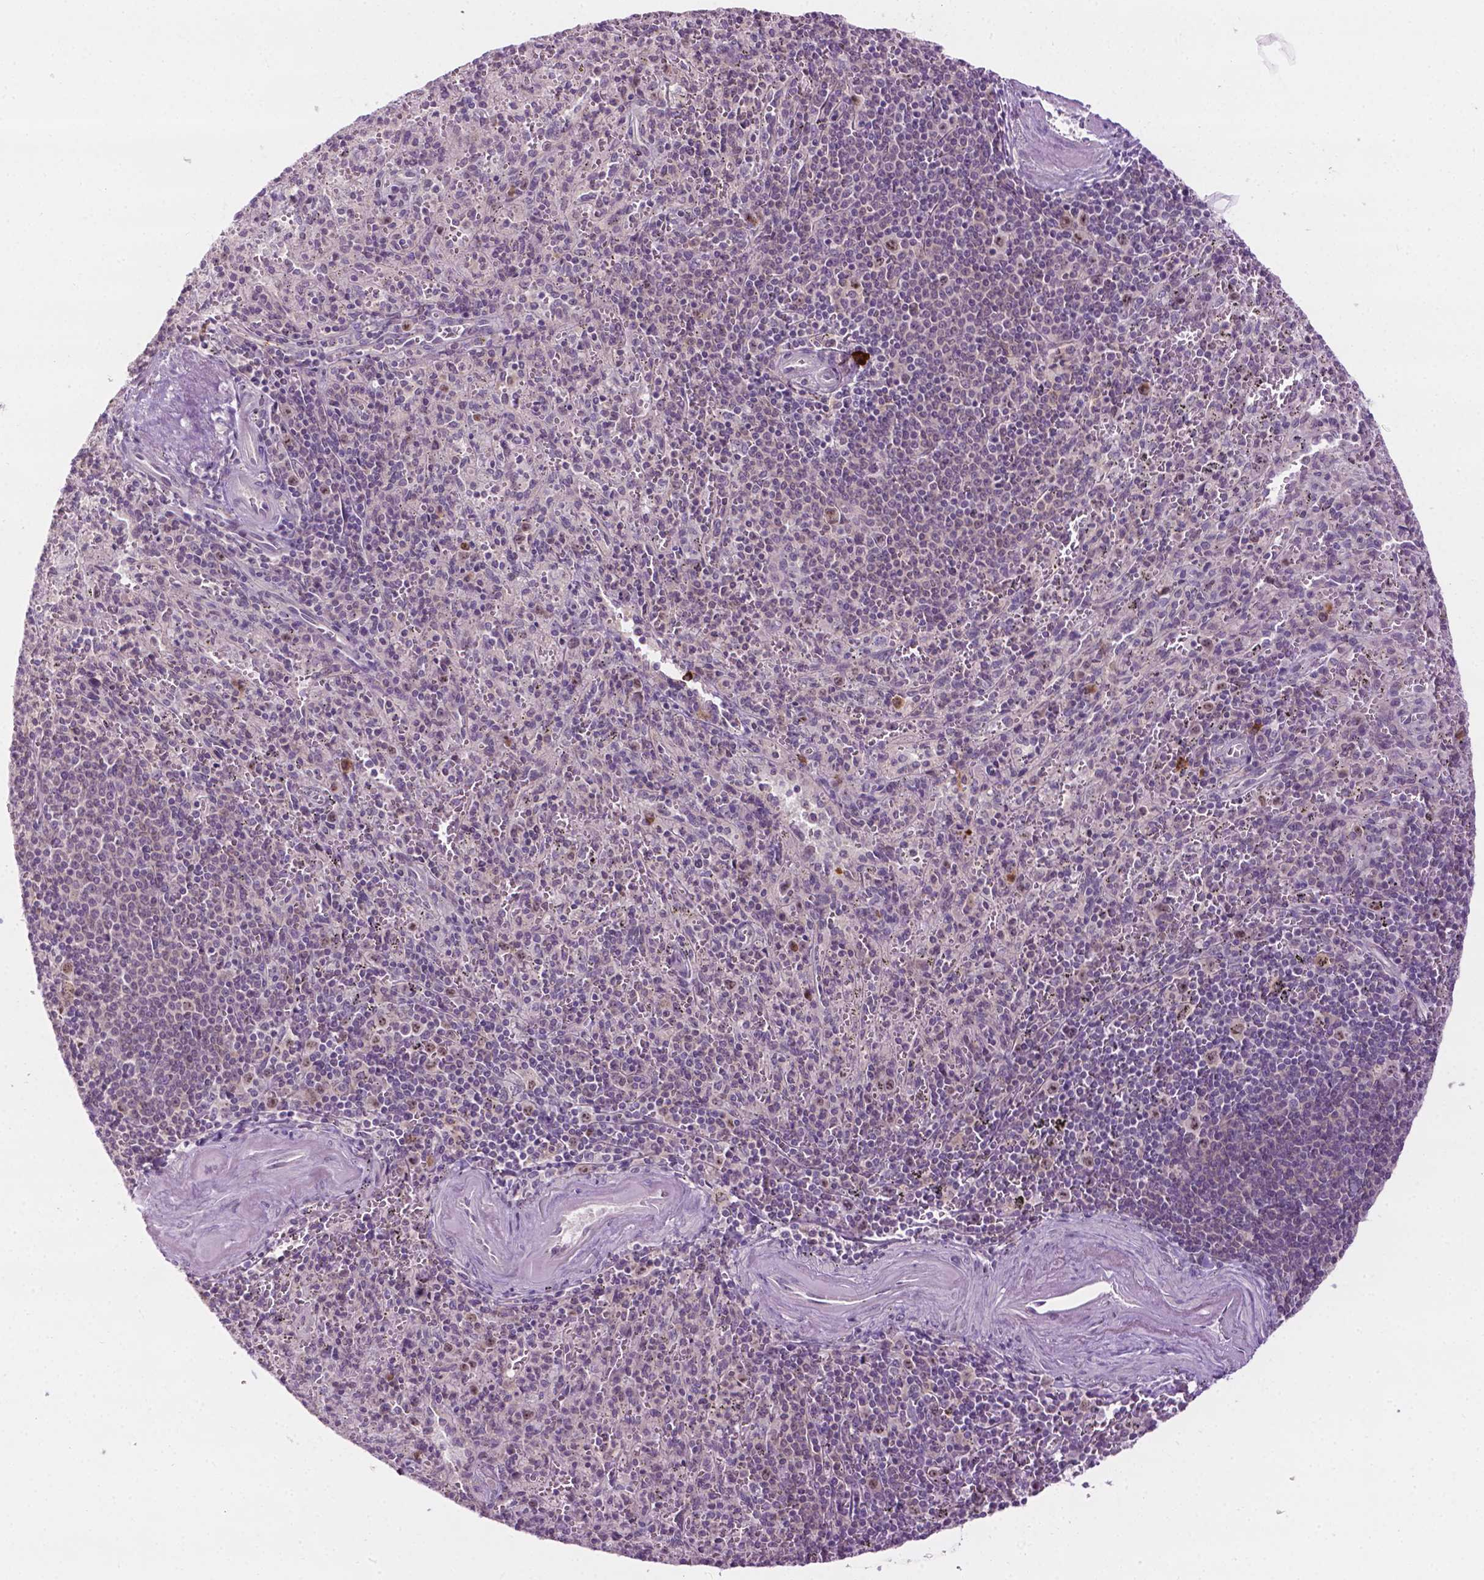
{"staining": {"intensity": "negative", "quantity": "none", "location": "none"}, "tissue": "spleen", "cell_type": "Cells in red pulp", "image_type": "normal", "snomed": [{"axis": "morphology", "description": "Normal tissue, NOS"}, {"axis": "topography", "description": "Spleen"}], "caption": "DAB (3,3'-diaminobenzidine) immunohistochemical staining of unremarkable human spleen reveals no significant expression in cells in red pulp. (DAB immunohistochemistry, high magnification).", "gene": "DENND4A", "patient": {"sex": "male", "age": 57}}